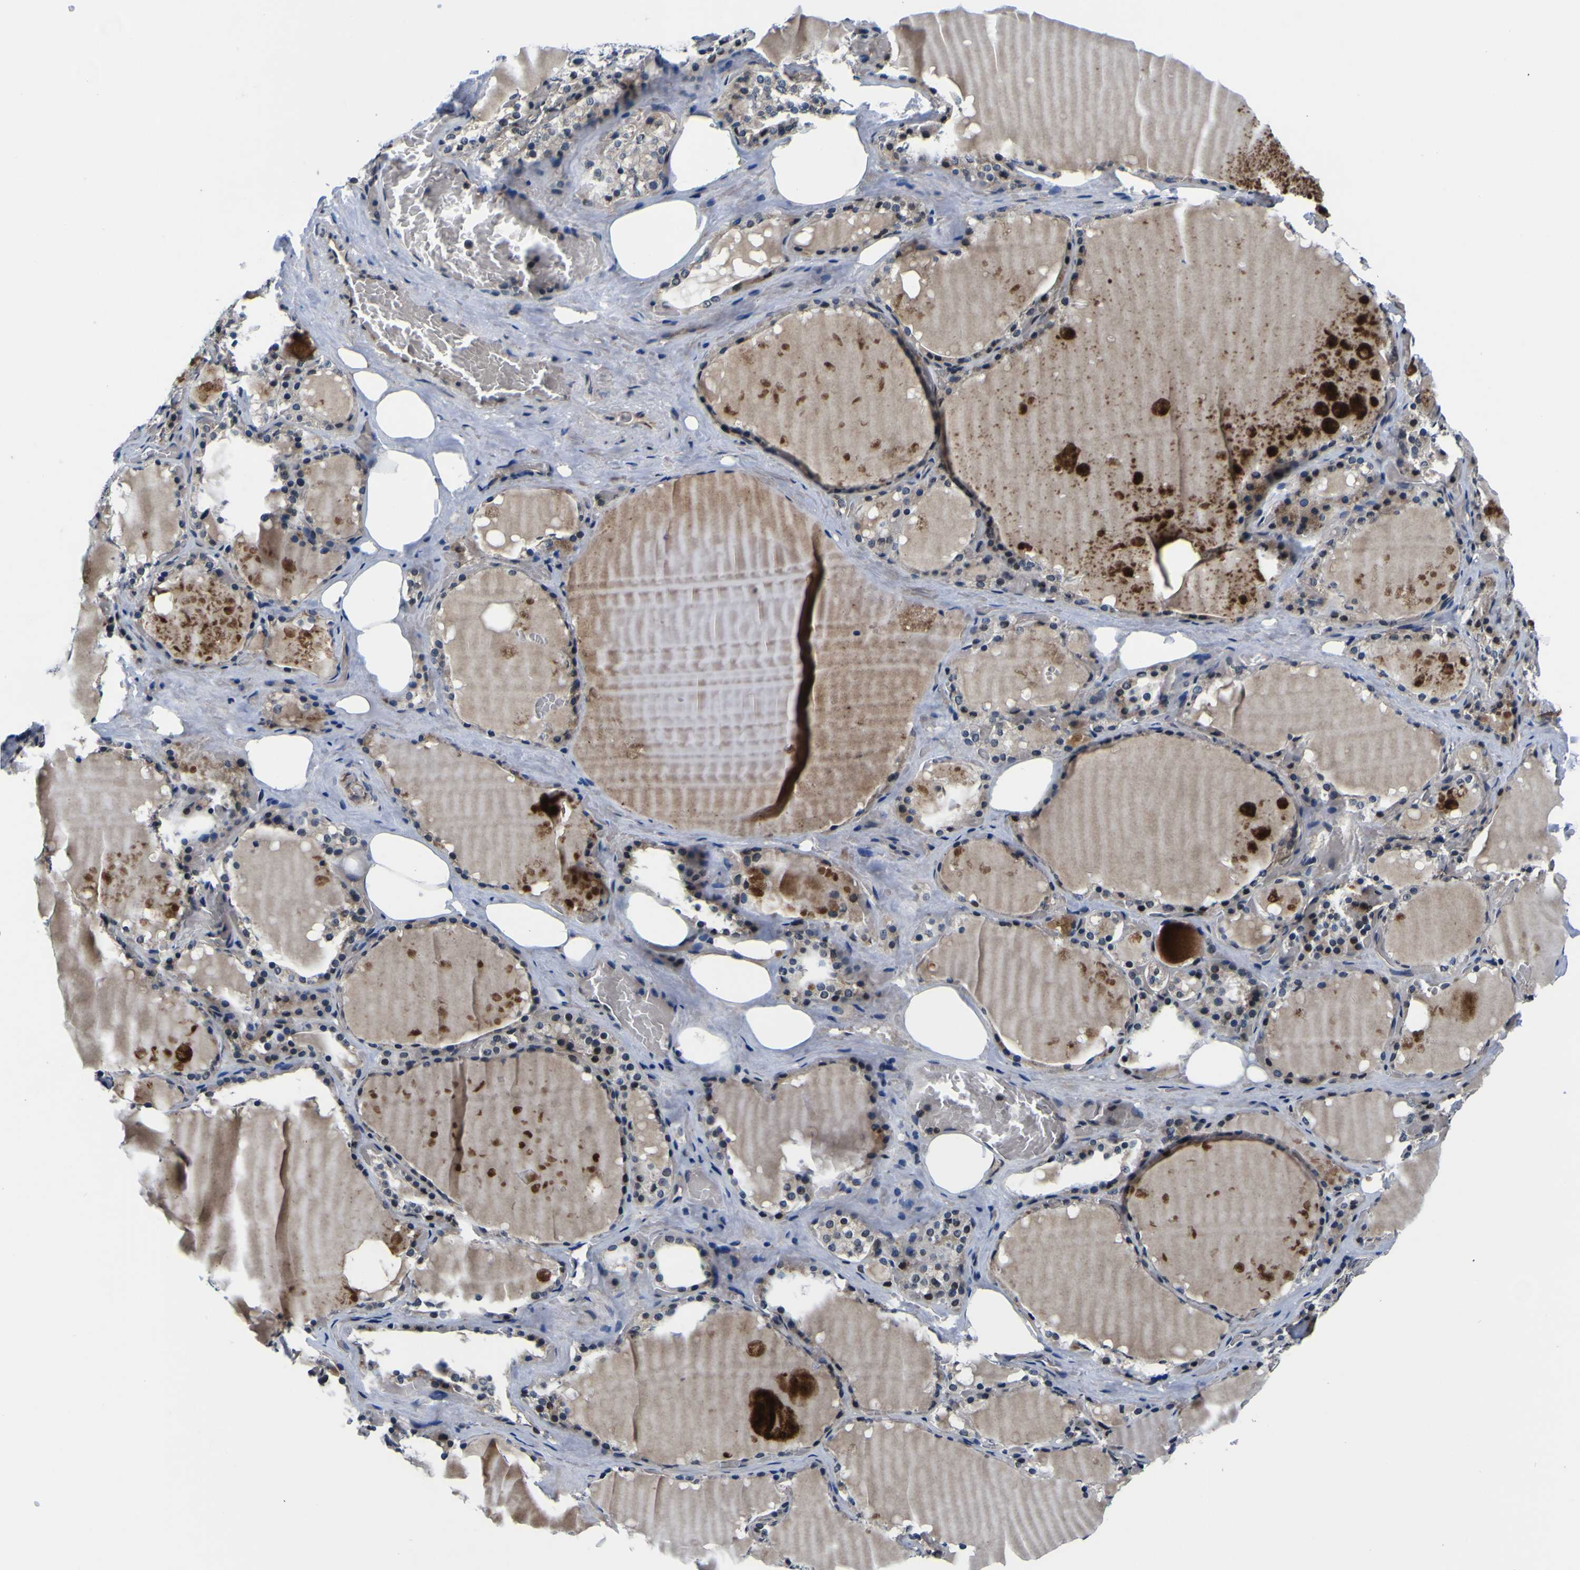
{"staining": {"intensity": "moderate", "quantity": "<25%", "location": "cytoplasmic/membranous,nuclear"}, "tissue": "thyroid gland", "cell_type": "Glandular cells", "image_type": "normal", "snomed": [{"axis": "morphology", "description": "Normal tissue, NOS"}, {"axis": "topography", "description": "Thyroid gland"}], "caption": "Immunohistochemistry (IHC) photomicrograph of normal human thyroid gland stained for a protein (brown), which shows low levels of moderate cytoplasmic/membranous,nuclear expression in about <25% of glandular cells.", "gene": "POSTN", "patient": {"sex": "male", "age": 61}}